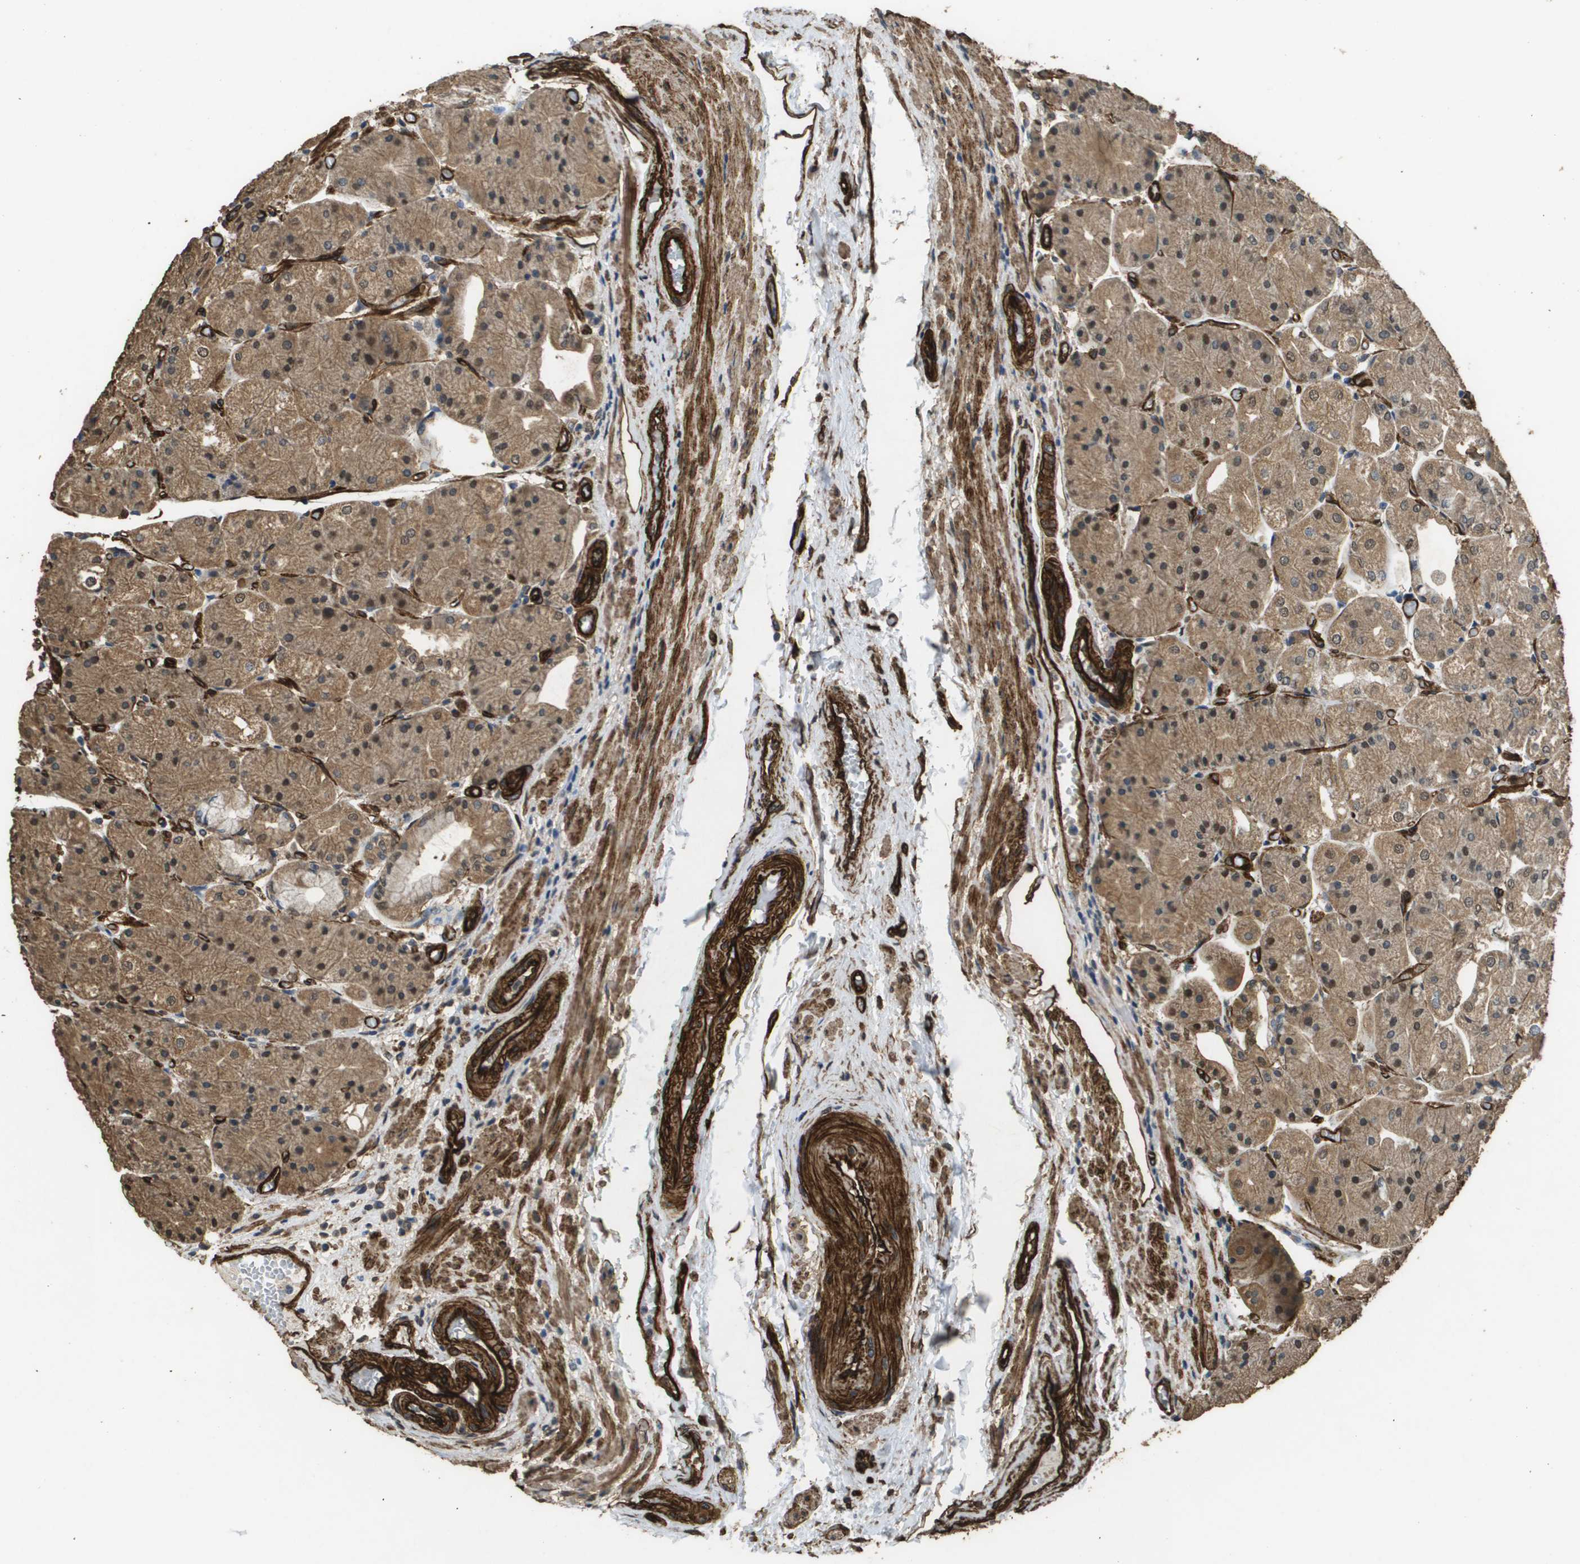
{"staining": {"intensity": "moderate", "quantity": ">75%", "location": "cytoplasmic/membranous,nuclear"}, "tissue": "stomach", "cell_type": "Glandular cells", "image_type": "normal", "snomed": [{"axis": "morphology", "description": "Normal tissue, NOS"}, {"axis": "topography", "description": "Stomach, upper"}], "caption": "The micrograph demonstrates staining of benign stomach, revealing moderate cytoplasmic/membranous,nuclear protein positivity (brown color) within glandular cells. The staining was performed using DAB (3,3'-diaminobenzidine), with brown indicating positive protein expression. Nuclei are stained blue with hematoxylin.", "gene": "AAMP", "patient": {"sex": "male", "age": 72}}